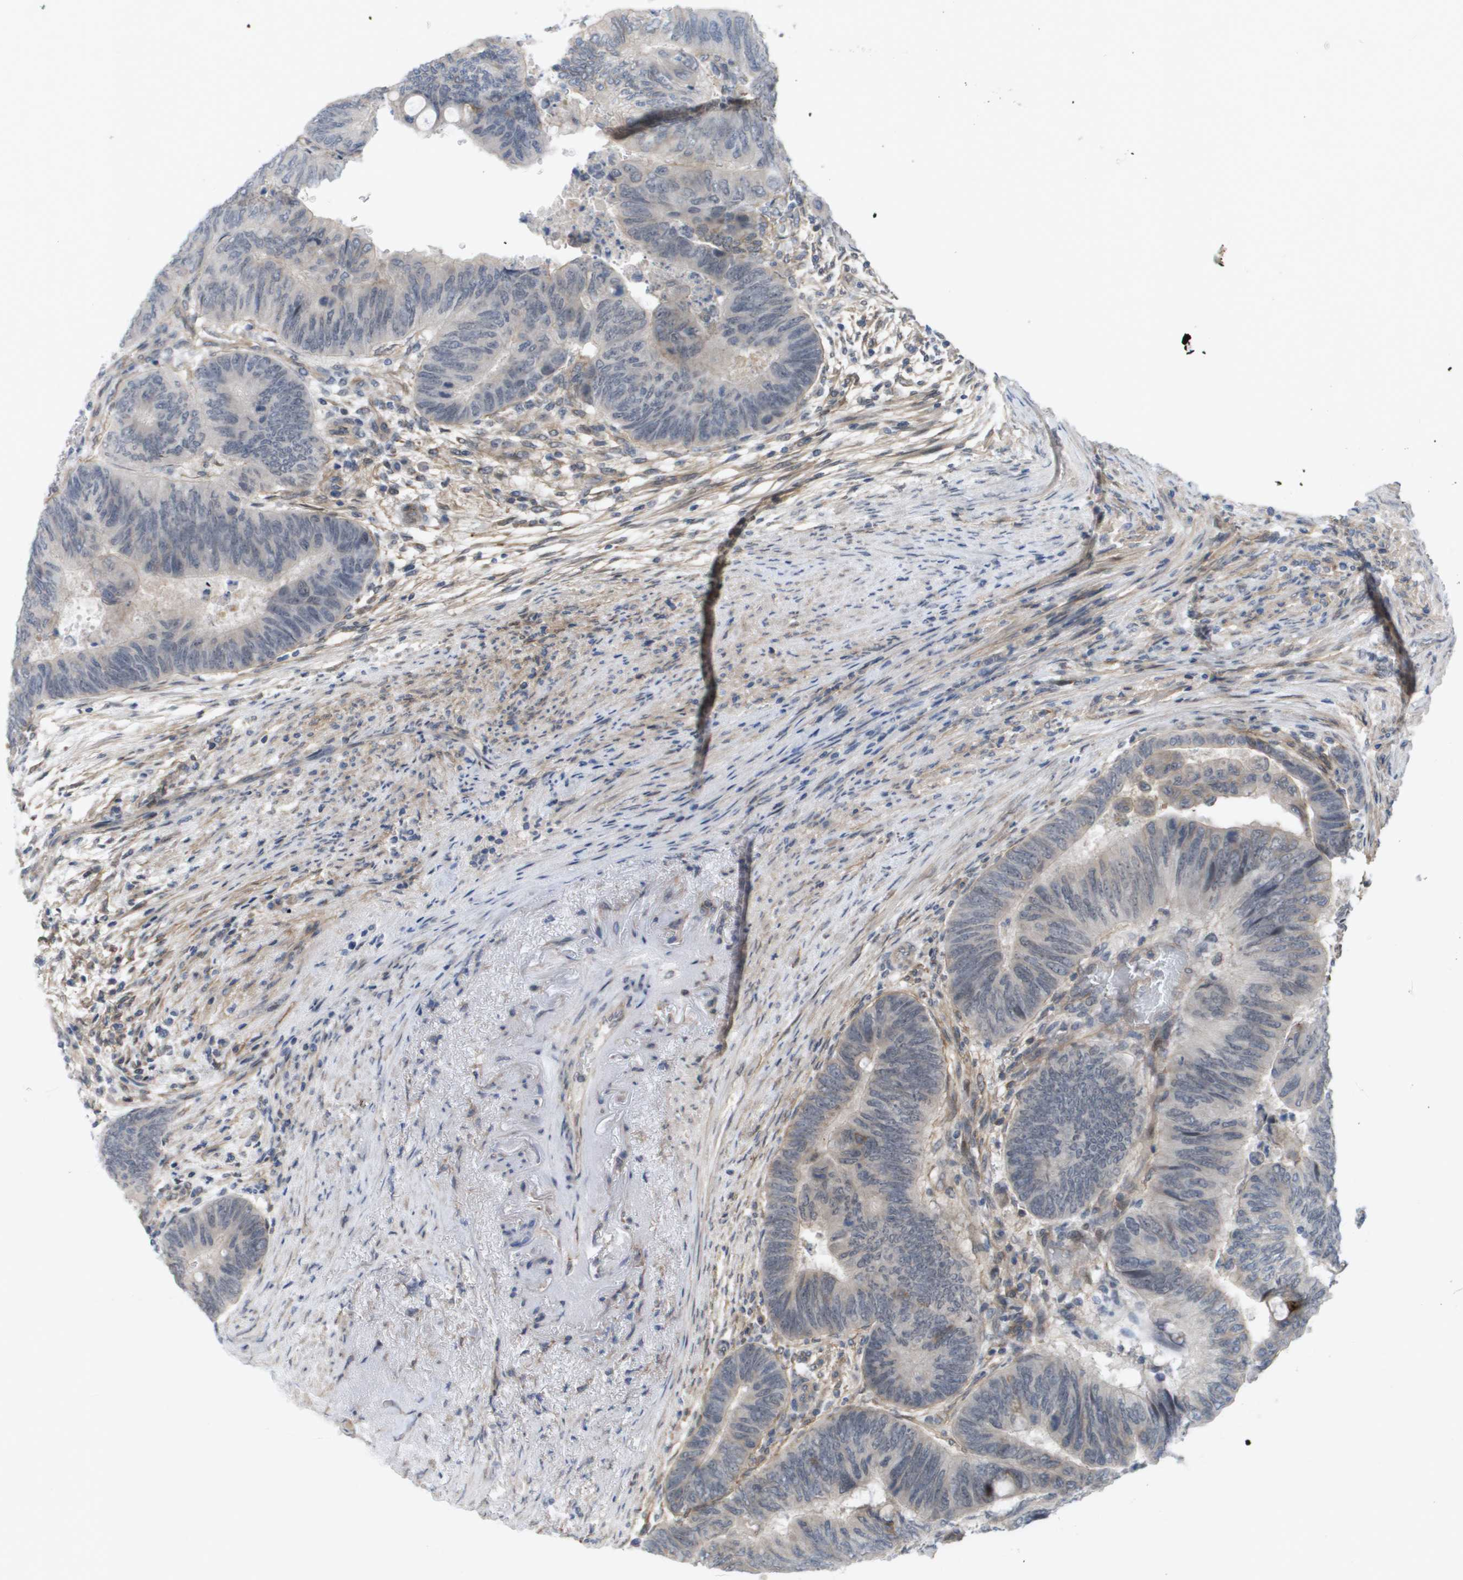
{"staining": {"intensity": "negative", "quantity": "none", "location": "none"}, "tissue": "colorectal cancer", "cell_type": "Tumor cells", "image_type": "cancer", "snomed": [{"axis": "morphology", "description": "Normal tissue, NOS"}, {"axis": "morphology", "description": "Adenocarcinoma, NOS"}, {"axis": "topography", "description": "Rectum"}, {"axis": "topography", "description": "Peripheral nerve tissue"}], "caption": "This is an IHC histopathology image of adenocarcinoma (colorectal). There is no staining in tumor cells.", "gene": "MTARC2", "patient": {"sex": "male", "age": 92}}